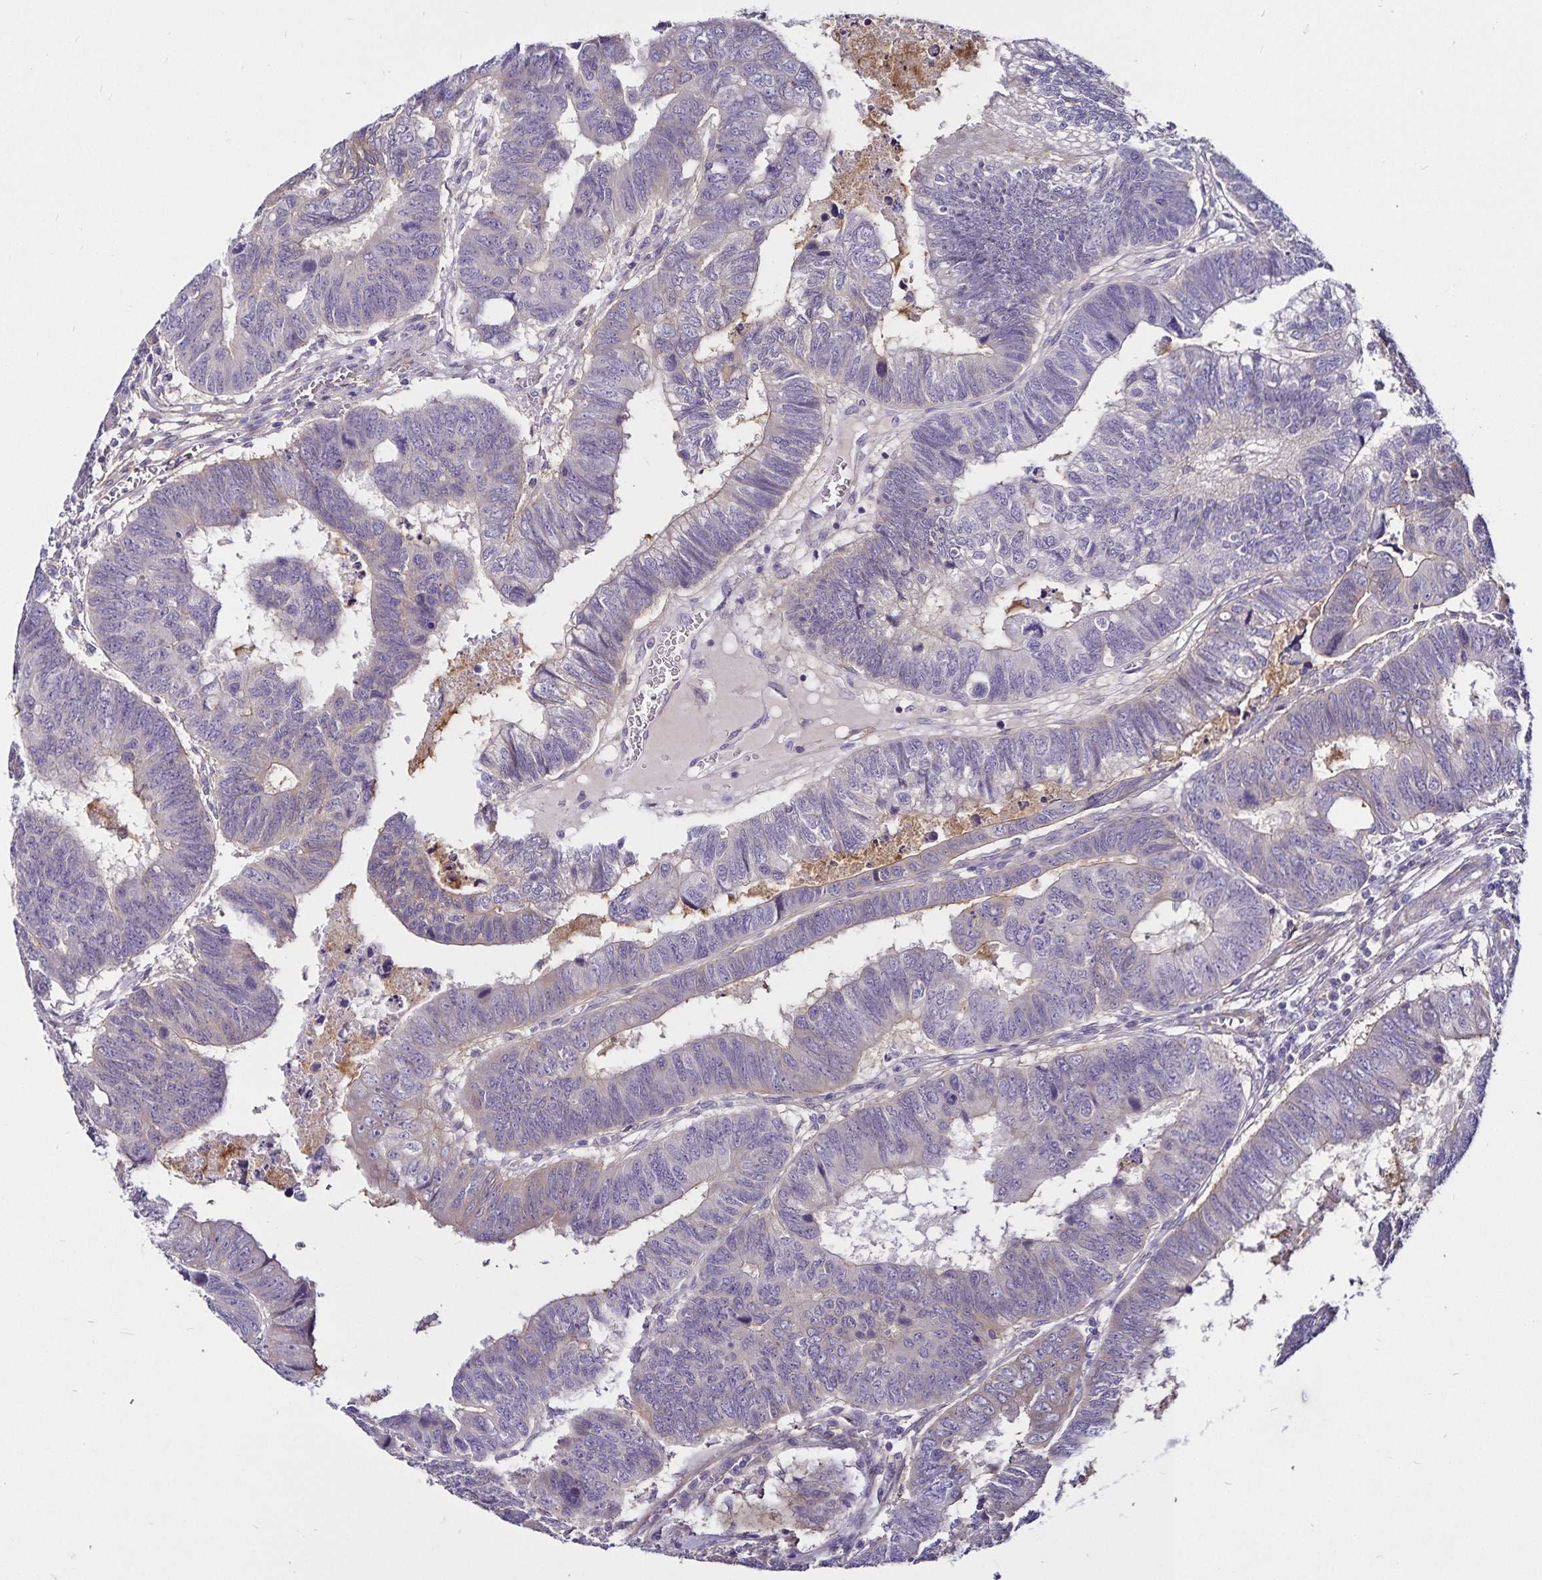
{"staining": {"intensity": "moderate", "quantity": "<25%", "location": "cytoplasmic/membranous"}, "tissue": "colorectal cancer", "cell_type": "Tumor cells", "image_type": "cancer", "snomed": [{"axis": "morphology", "description": "Adenocarcinoma, NOS"}, {"axis": "topography", "description": "Colon"}], "caption": "IHC image of neoplastic tissue: human colorectal cancer (adenocarcinoma) stained using immunohistochemistry (IHC) reveals low levels of moderate protein expression localized specifically in the cytoplasmic/membranous of tumor cells, appearing as a cytoplasmic/membranous brown color.", "gene": "GNG12", "patient": {"sex": "male", "age": 62}}